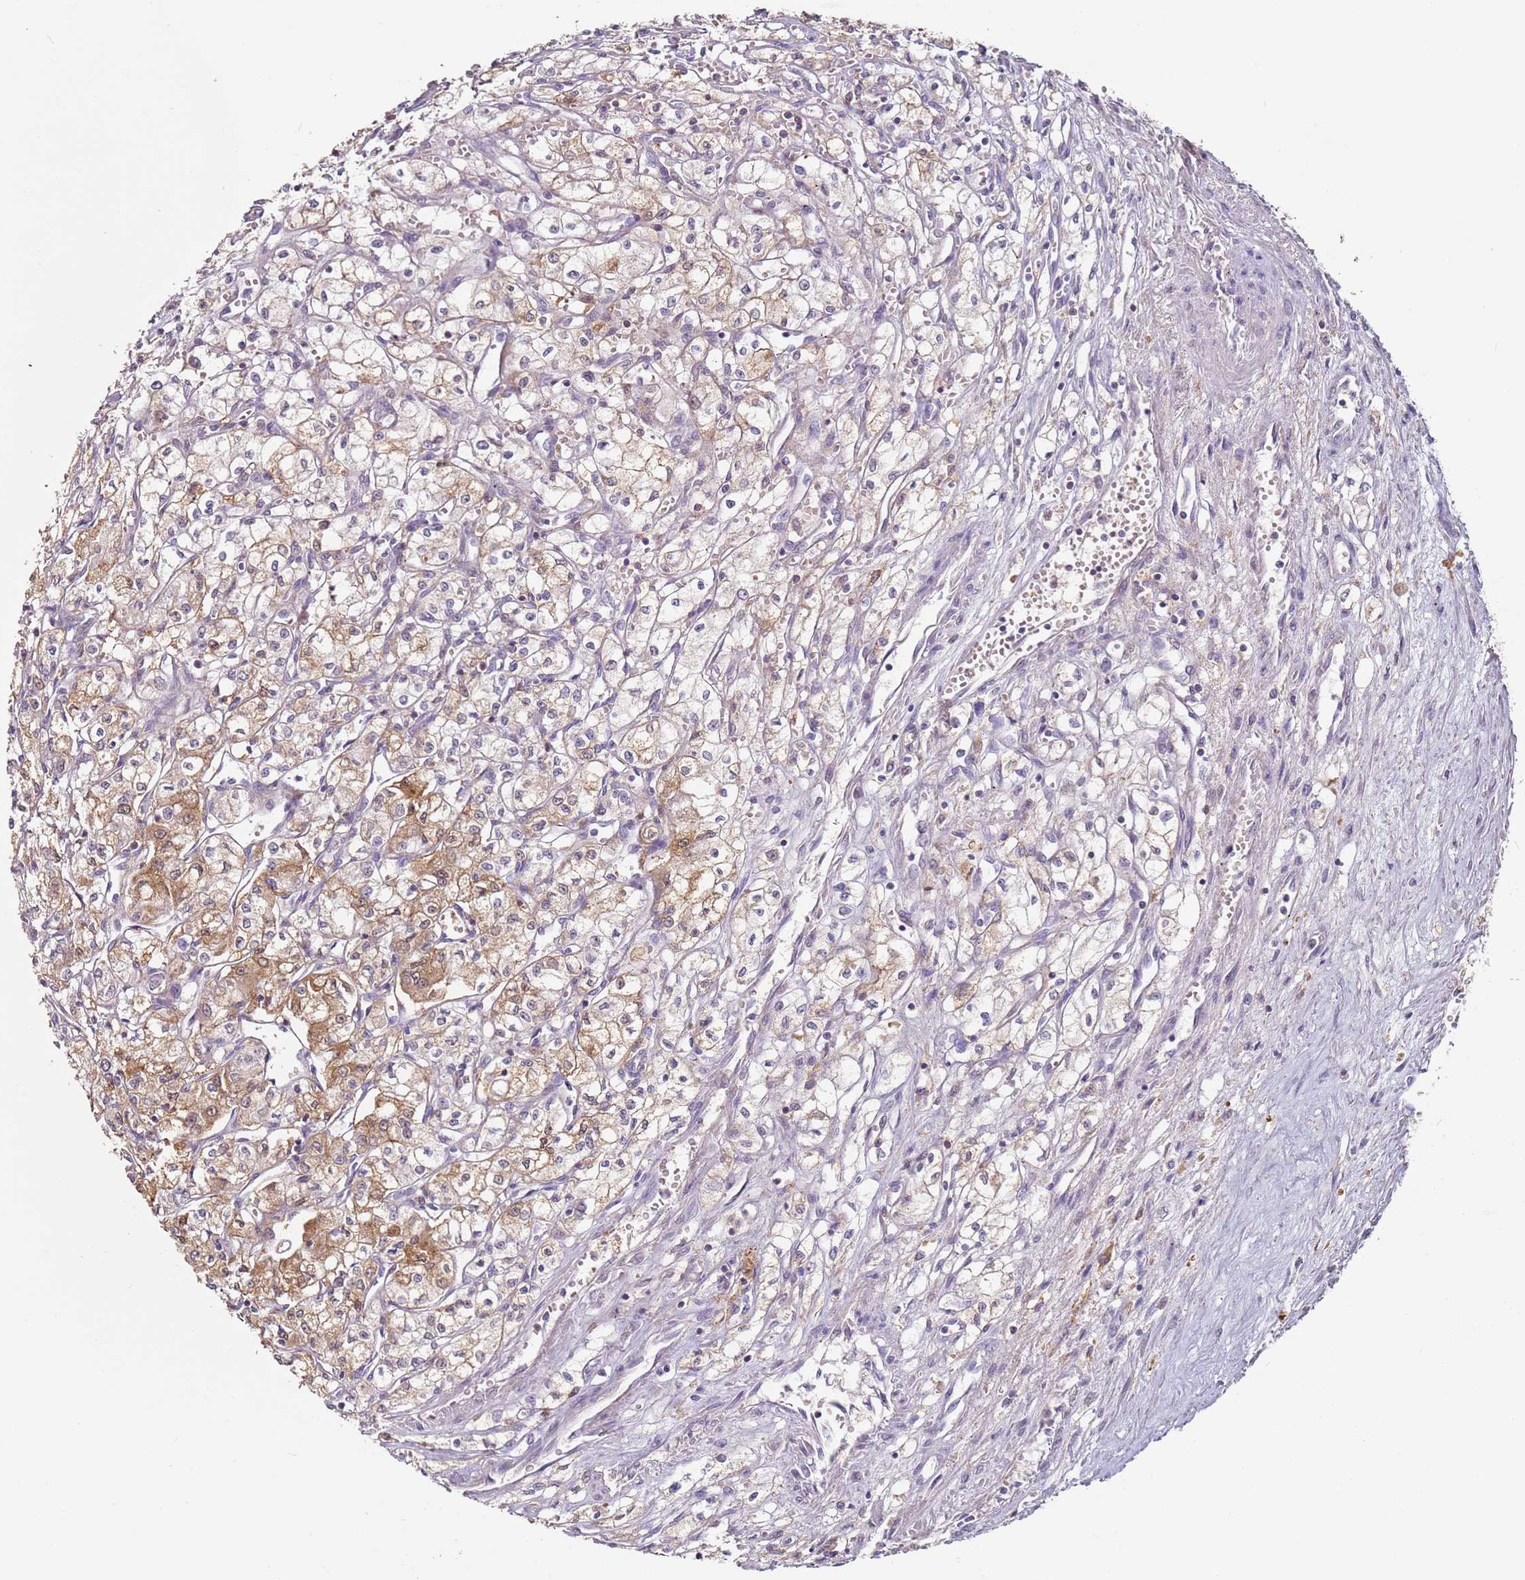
{"staining": {"intensity": "moderate", "quantity": "<25%", "location": "cytoplasmic/membranous"}, "tissue": "renal cancer", "cell_type": "Tumor cells", "image_type": "cancer", "snomed": [{"axis": "morphology", "description": "Adenocarcinoma, NOS"}, {"axis": "topography", "description": "Kidney"}], "caption": "A photomicrograph of human renal cancer stained for a protein exhibits moderate cytoplasmic/membranous brown staining in tumor cells.", "gene": "MDH1", "patient": {"sex": "male", "age": 59}}